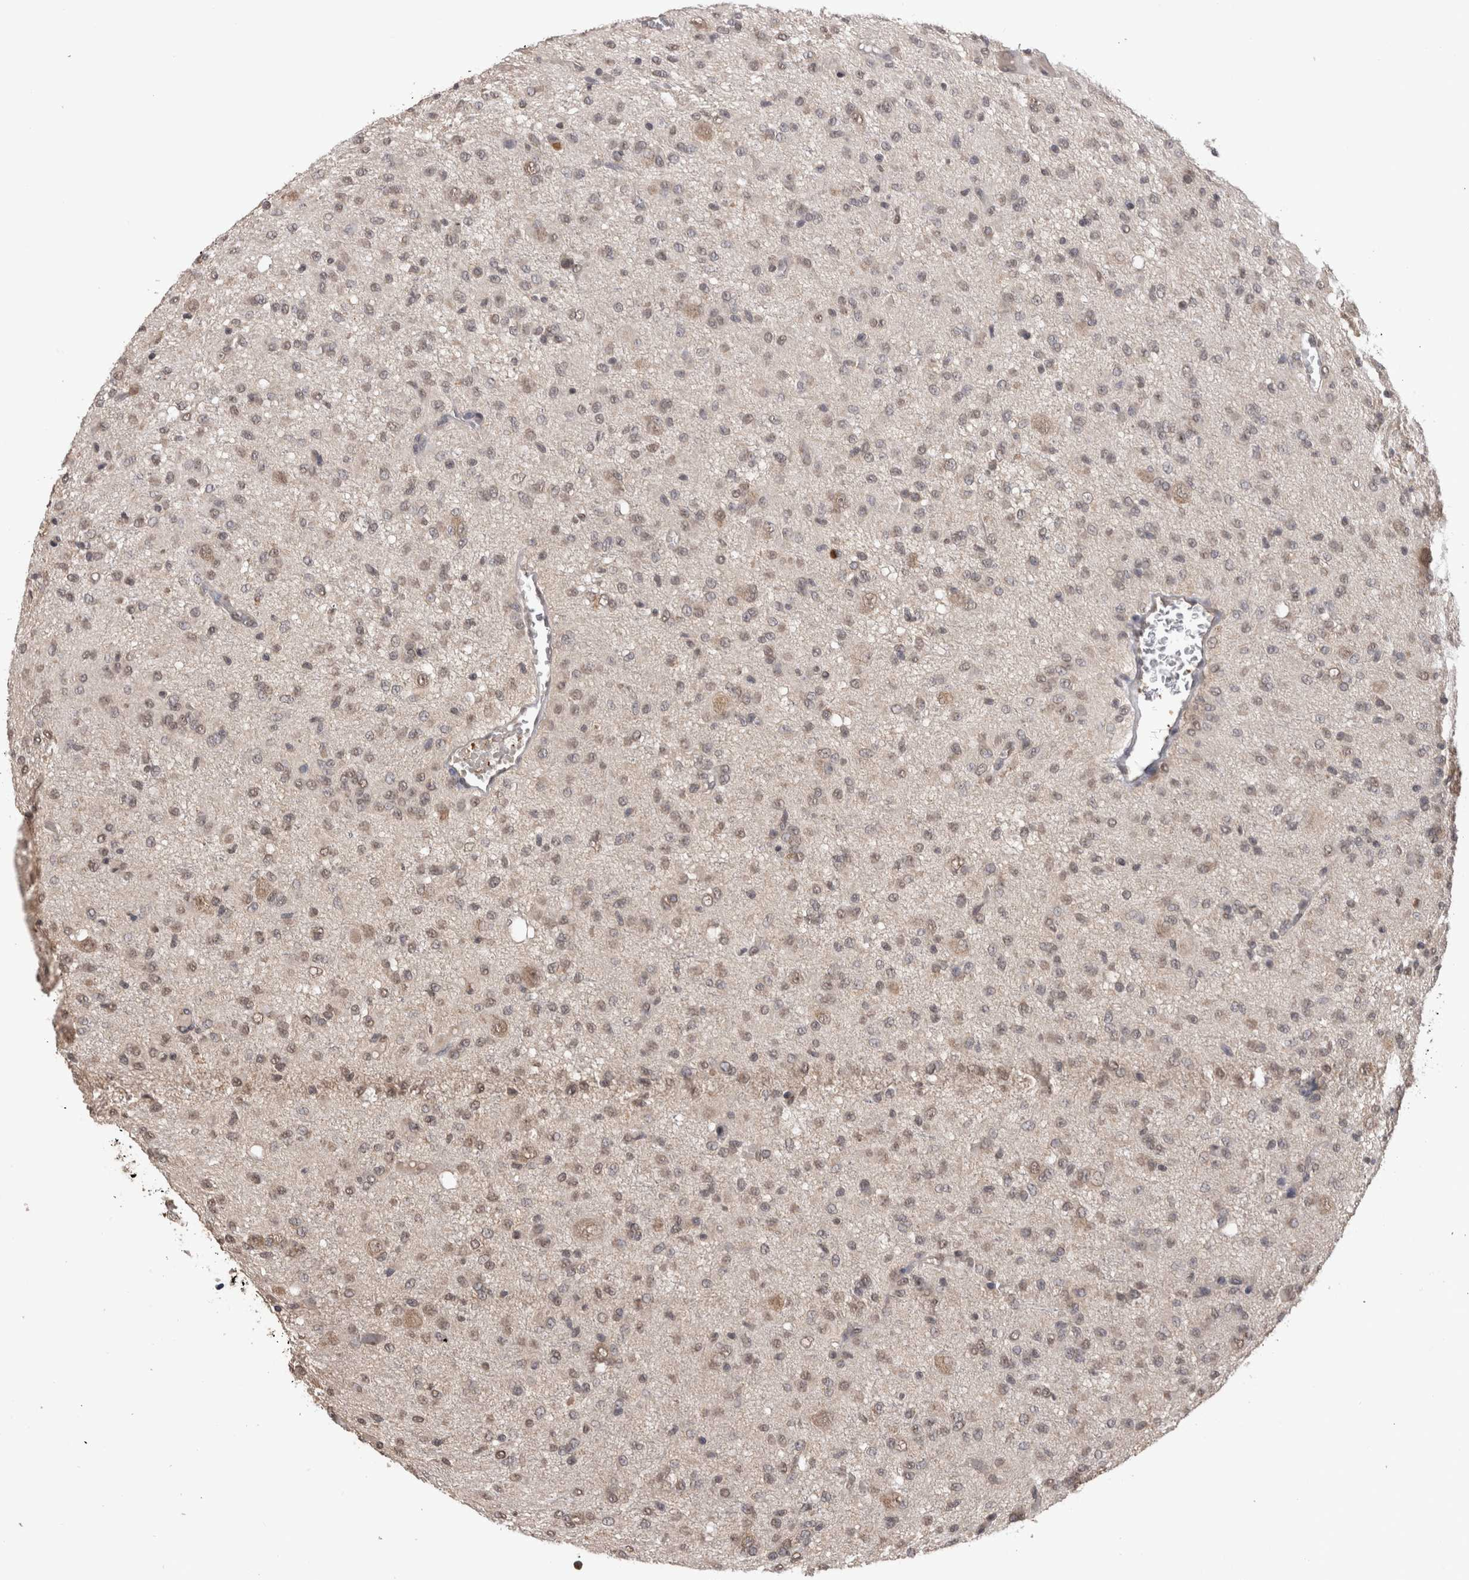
{"staining": {"intensity": "weak", "quantity": ">75%", "location": "nuclear"}, "tissue": "glioma", "cell_type": "Tumor cells", "image_type": "cancer", "snomed": [{"axis": "morphology", "description": "Glioma, malignant, High grade"}, {"axis": "topography", "description": "Brain"}], "caption": "Tumor cells exhibit low levels of weak nuclear positivity in about >75% of cells in malignant glioma (high-grade).", "gene": "PAK4", "patient": {"sex": "female", "age": 59}}